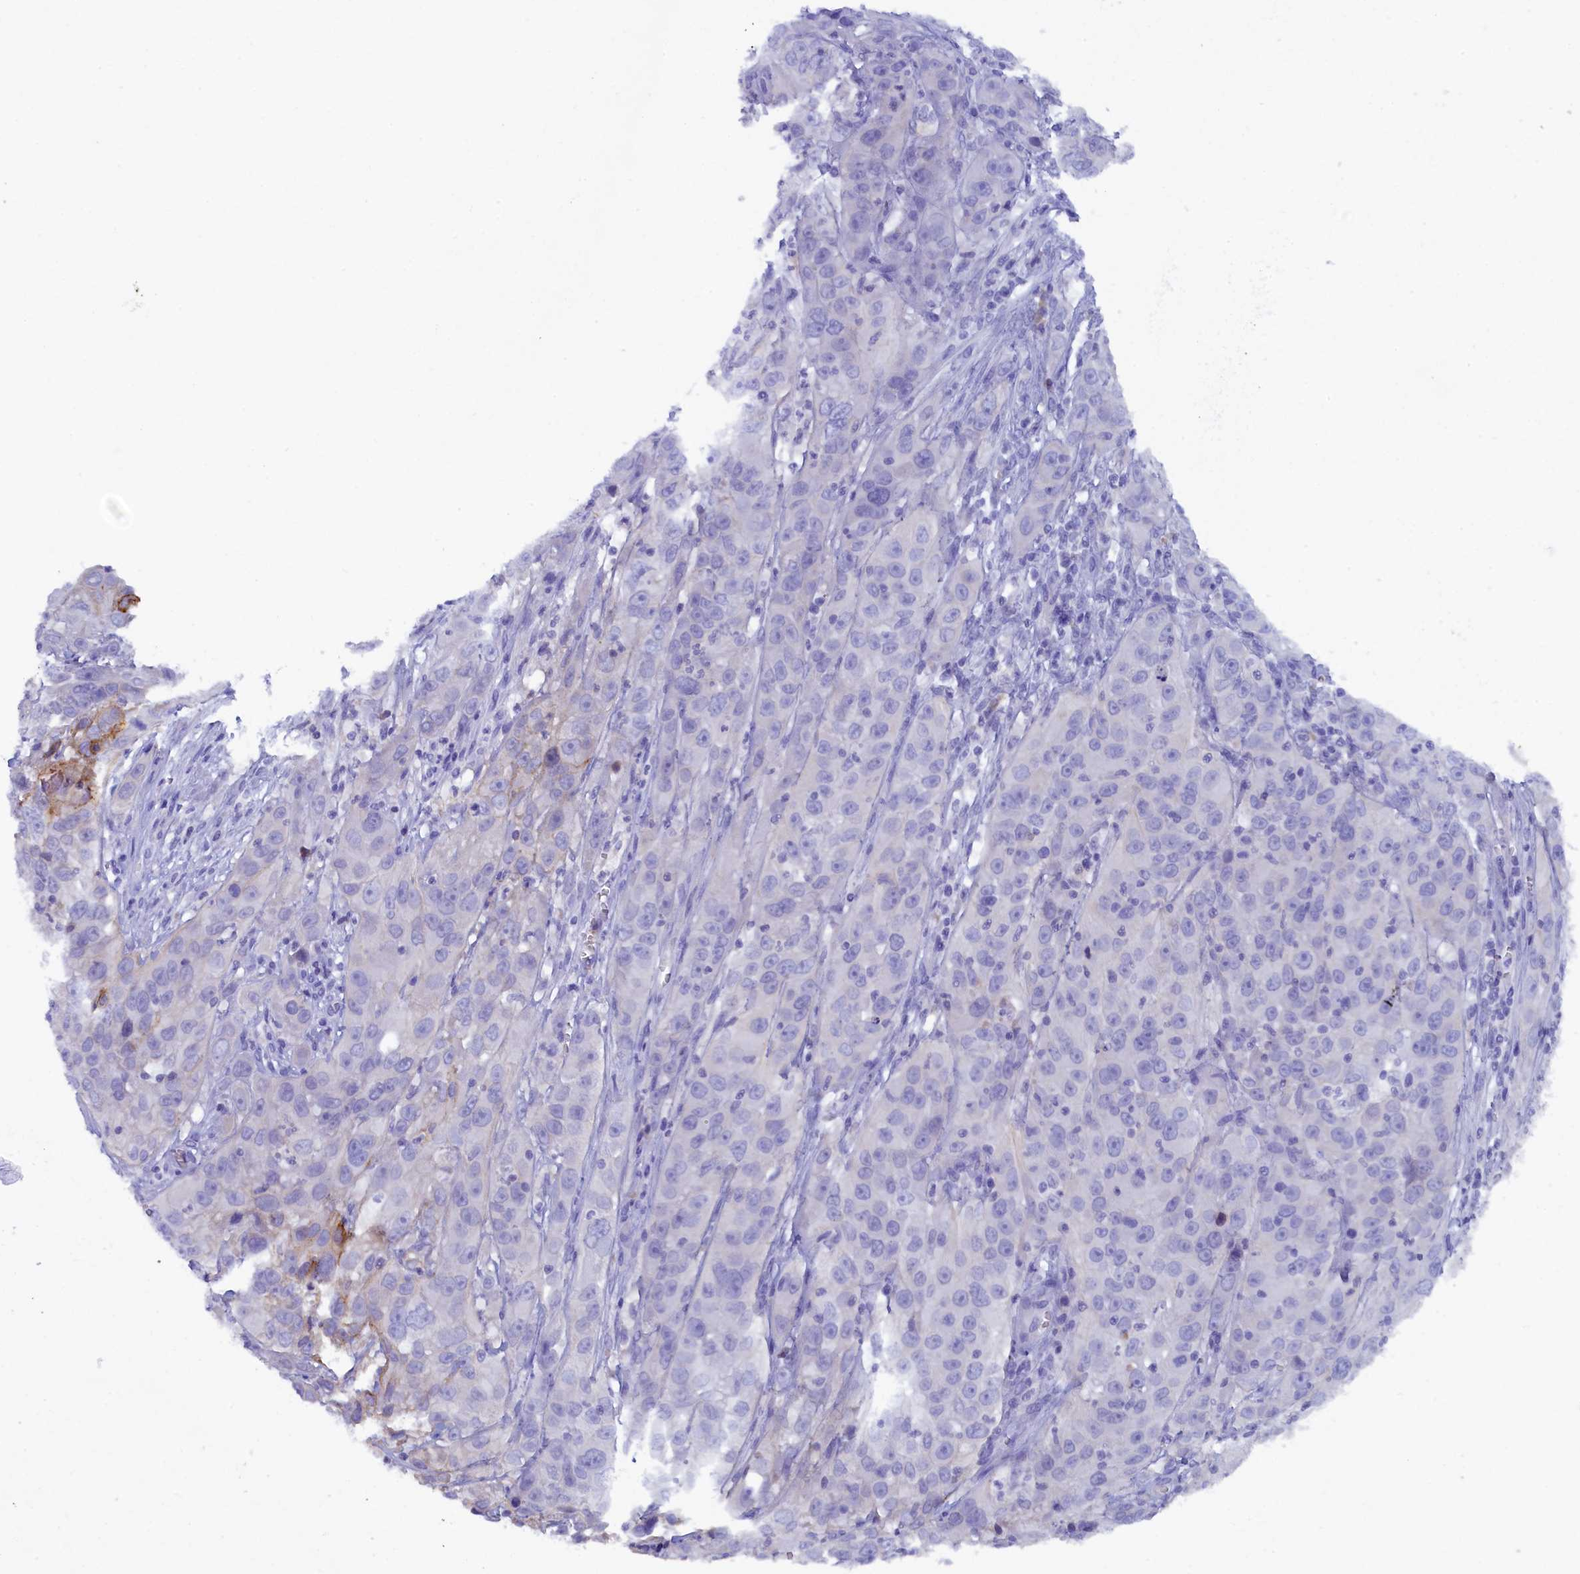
{"staining": {"intensity": "negative", "quantity": "none", "location": "none"}, "tissue": "cervical cancer", "cell_type": "Tumor cells", "image_type": "cancer", "snomed": [{"axis": "morphology", "description": "Squamous cell carcinoma, NOS"}, {"axis": "topography", "description": "Cervix"}], "caption": "IHC photomicrograph of neoplastic tissue: cervical cancer (squamous cell carcinoma) stained with DAB shows no significant protein staining in tumor cells. Brightfield microscopy of immunohistochemistry (IHC) stained with DAB (brown) and hematoxylin (blue), captured at high magnification.", "gene": "MYADML2", "patient": {"sex": "female", "age": 32}}